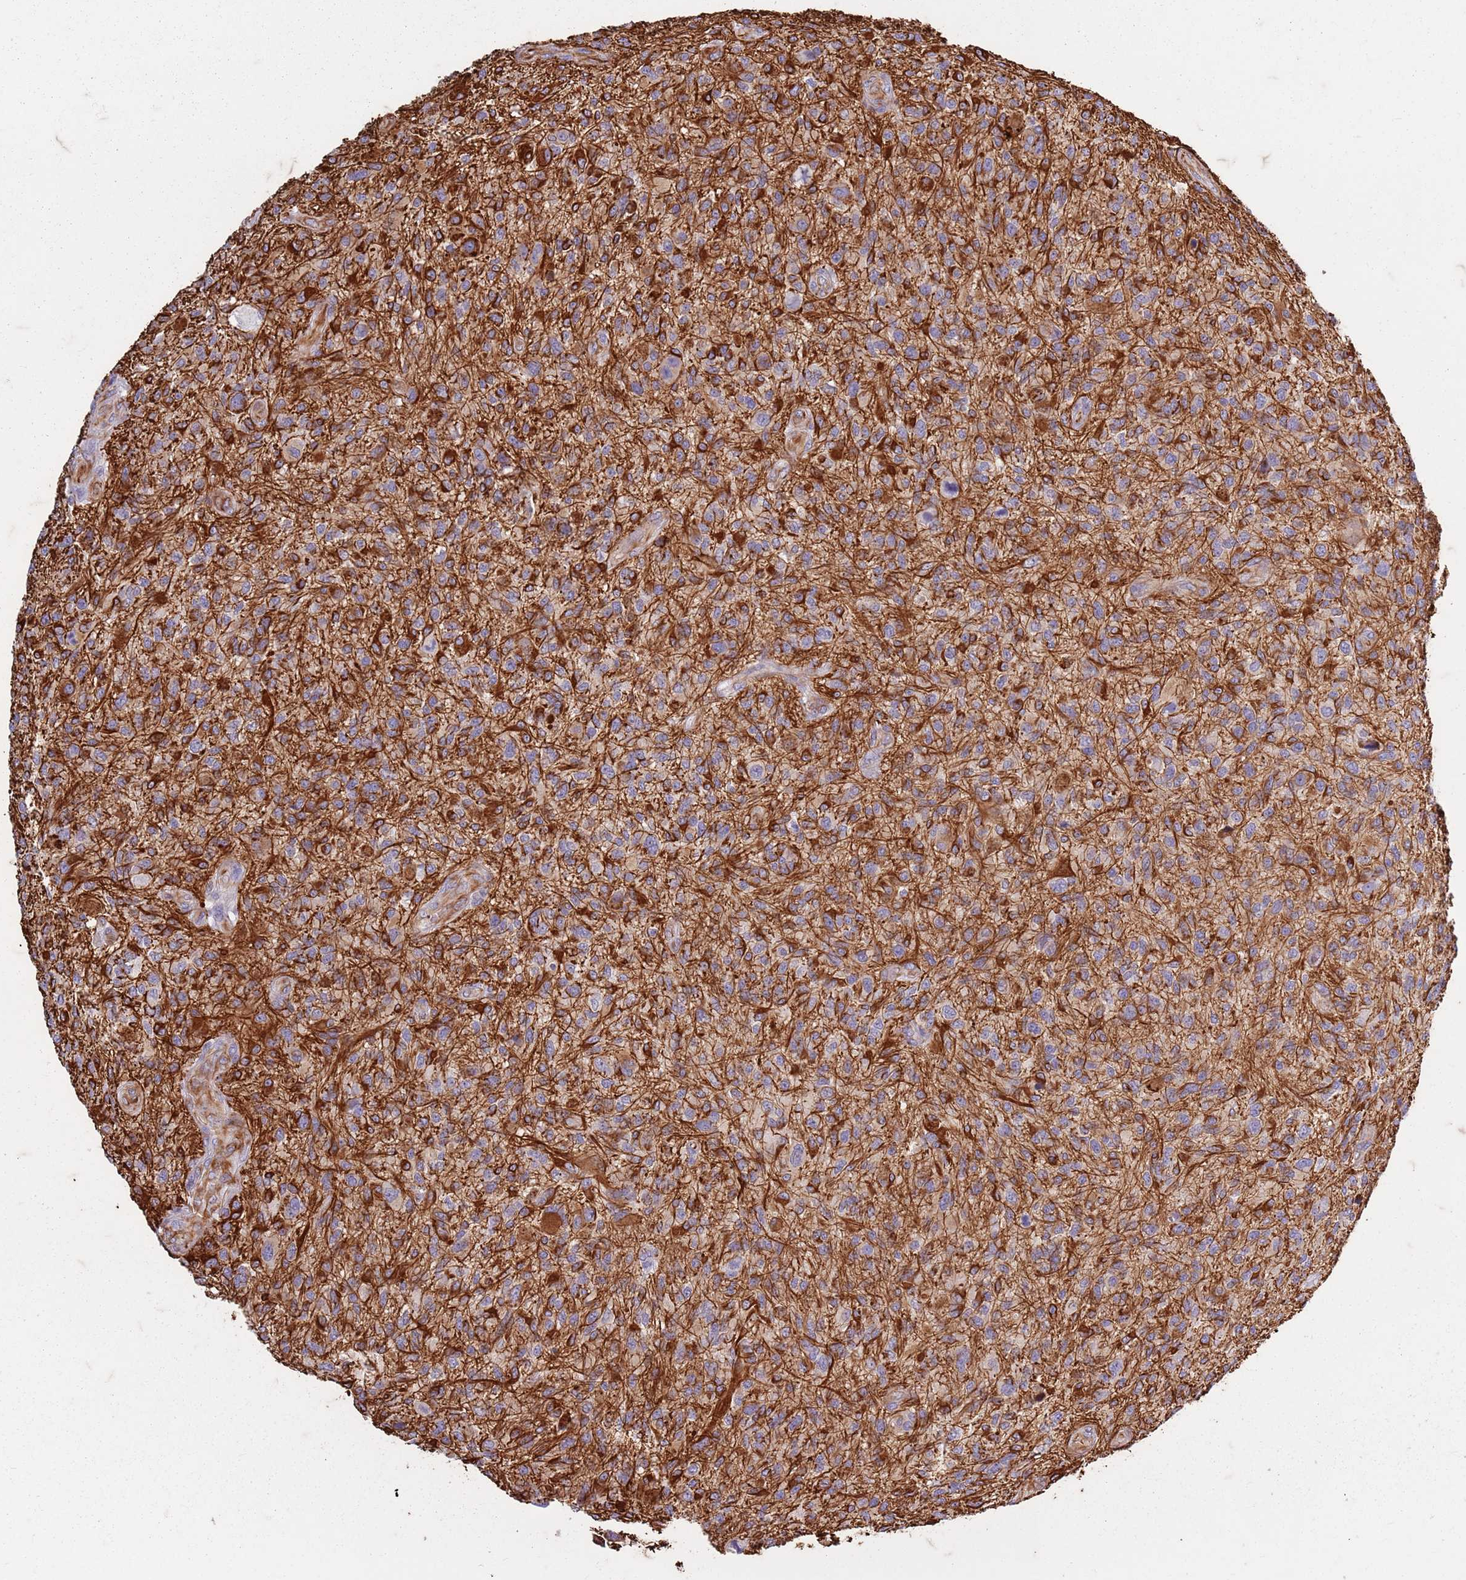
{"staining": {"intensity": "moderate", "quantity": "<25%", "location": "cytoplasmic/membranous"}, "tissue": "glioma", "cell_type": "Tumor cells", "image_type": "cancer", "snomed": [{"axis": "morphology", "description": "Glioma, malignant, High grade"}, {"axis": "topography", "description": "Brain"}], "caption": "Protein positivity by IHC reveals moderate cytoplasmic/membranous positivity in about <25% of tumor cells in malignant glioma (high-grade). (brown staining indicates protein expression, while blue staining denotes nuclei).", "gene": "TAS2R38", "patient": {"sex": "male", "age": 47}}